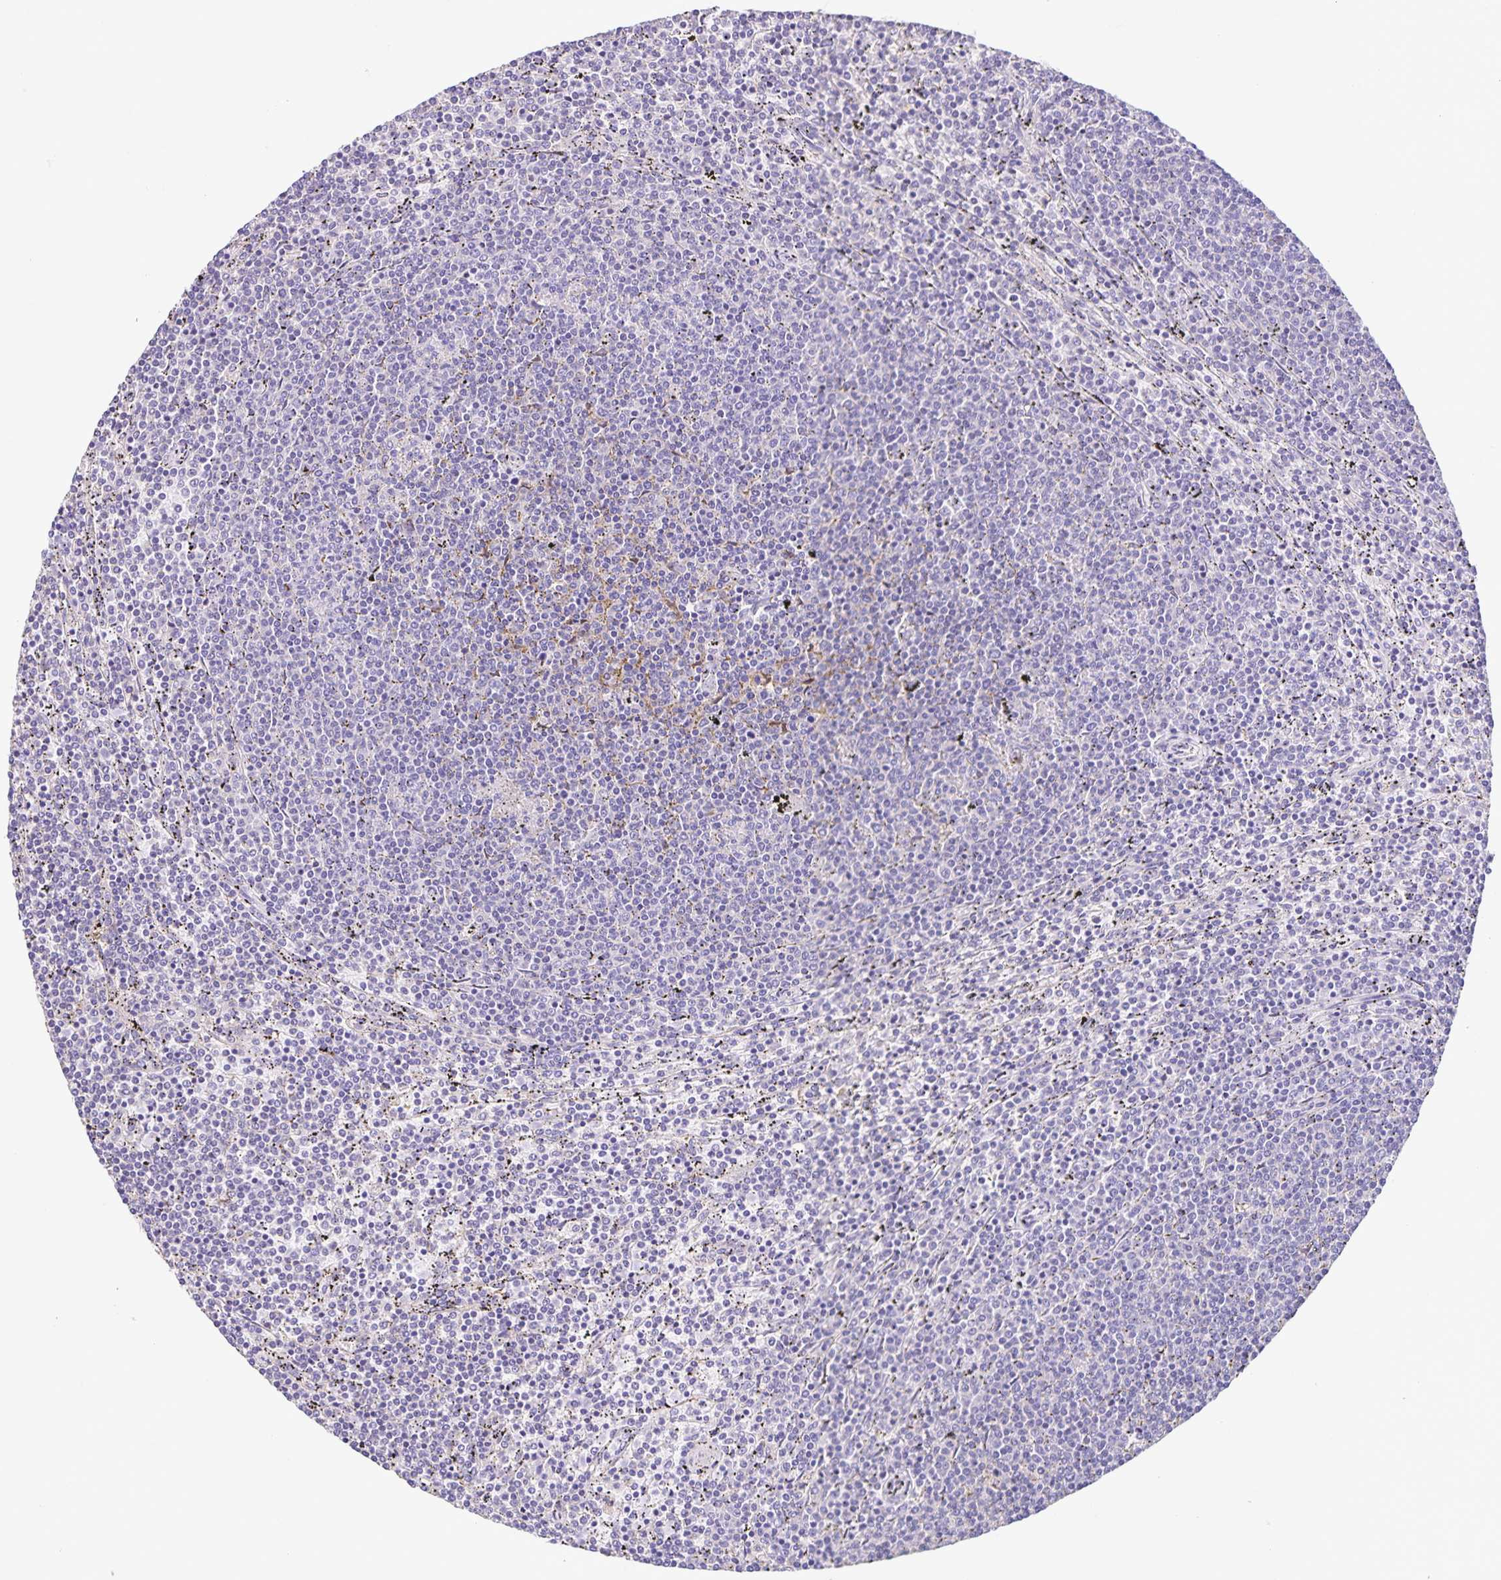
{"staining": {"intensity": "negative", "quantity": "none", "location": "none"}, "tissue": "lymphoma", "cell_type": "Tumor cells", "image_type": "cancer", "snomed": [{"axis": "morphology", "description": "Malignant lymphoma, non-Hodgkin's type, Low grade"}, {"axis": "topography", "description": "Spleen"}], "caption": "High power microscopy photomicrograph of an IHC histopathology image of lymphoma, revealing no significant expression in tumor cells. (DAB immunohistochemistry with hematoxylin counter stain).", "gene": "BOLL", "patient": {"sex": "female", "age": 50}}